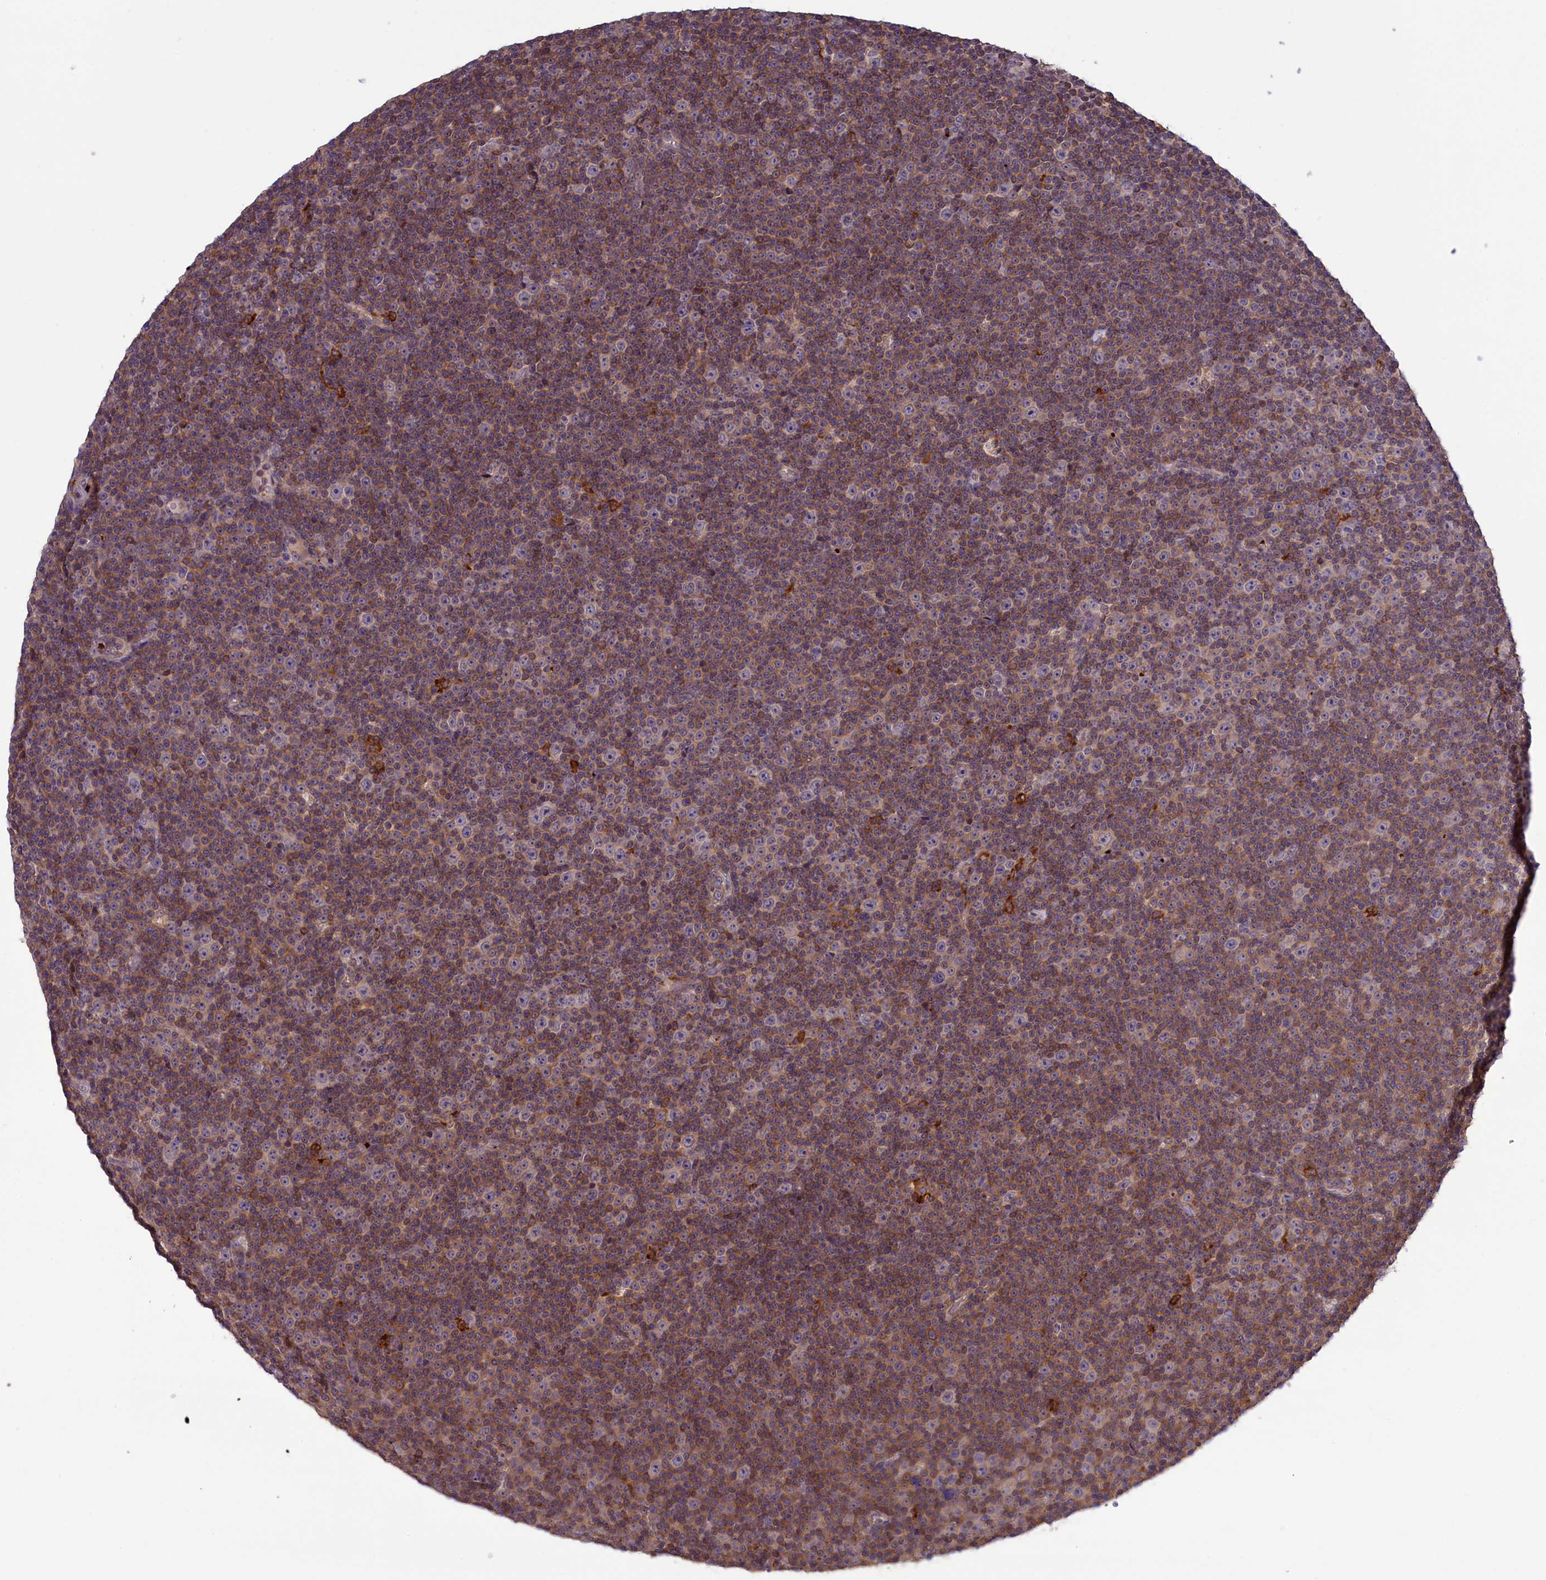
{"staining": {"intensity": "weak", "quantity": ">75%", "location": "cytoplasmic/membranous"}, "tissue": "lymphoma", "cell_type": "Tumor cells", "image_type": "cancer", "snomed": [{"axis": "morphology", "description": "Malignant lymphoma, non-Hodgkin's type, Low grade"}, {"axis": "topography", "description": "Lymph node"}], "caption": "Immunohistochemistry of lymphoma demonstrates low levels of weak cytoplasmic/membranous positivity in approximately >75% of tumor cells.", "gene": "HEATR3", "patient": {"sex": "female", "age": 67}}